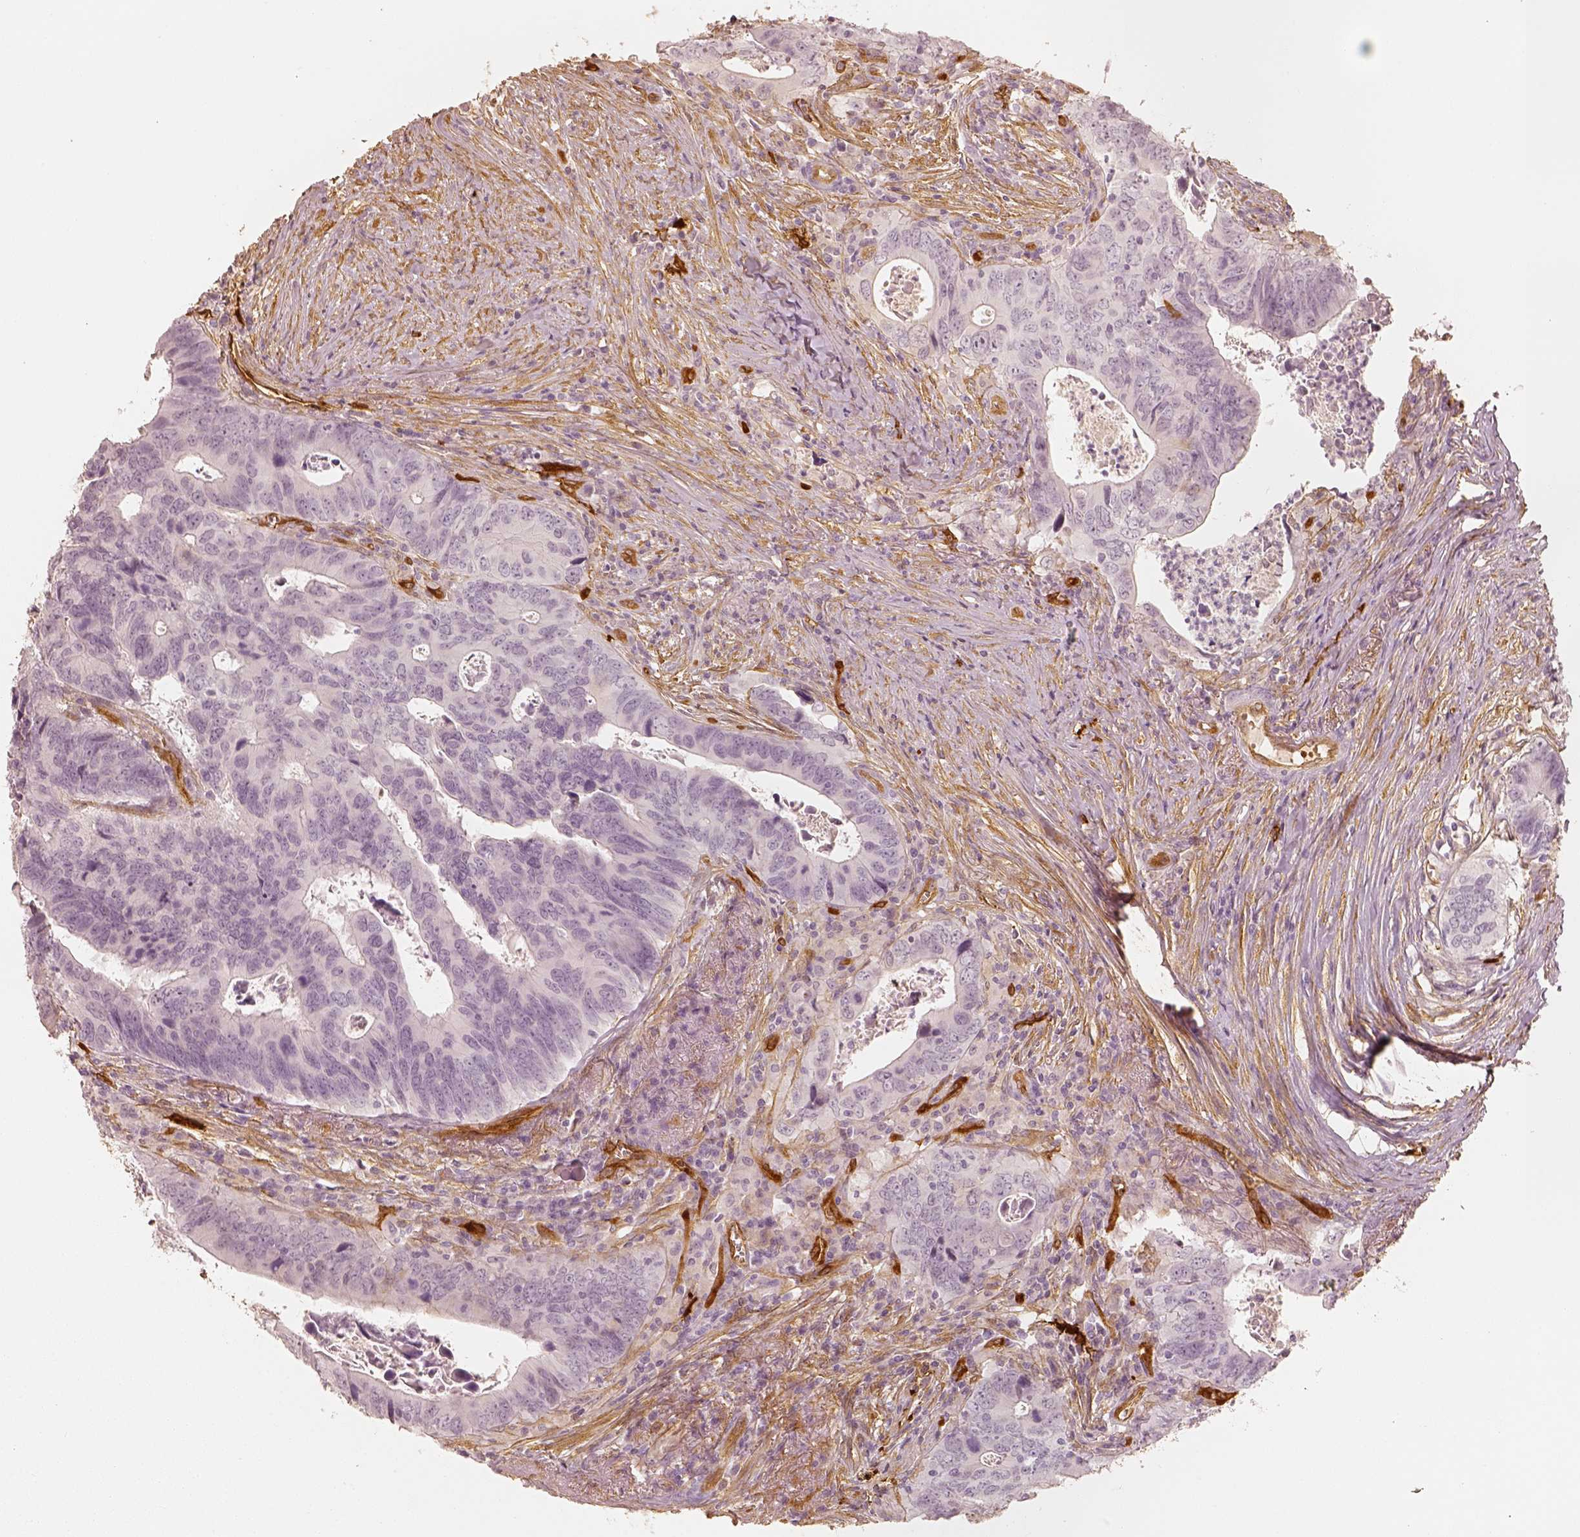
{"staining": {"intensity": "negative", "quantity": "none", "location": "none"}, "tissue": "colorectal cancer", "cell_type": "Tumor cells", "image_type": "cancer", "snomed": [{"axis": "morphology", "description": "Adenocarcinoma, NOS"}, {"axis": "topography", "description": "Colon"}], "caption": "The immunohistochemistry (IHC) image has no significant positivity in tumor cells of adenocarcinoma (colorectal) tissue.", "gene": "FSCN1", "patient": {"sex": "female", "age": 82}}